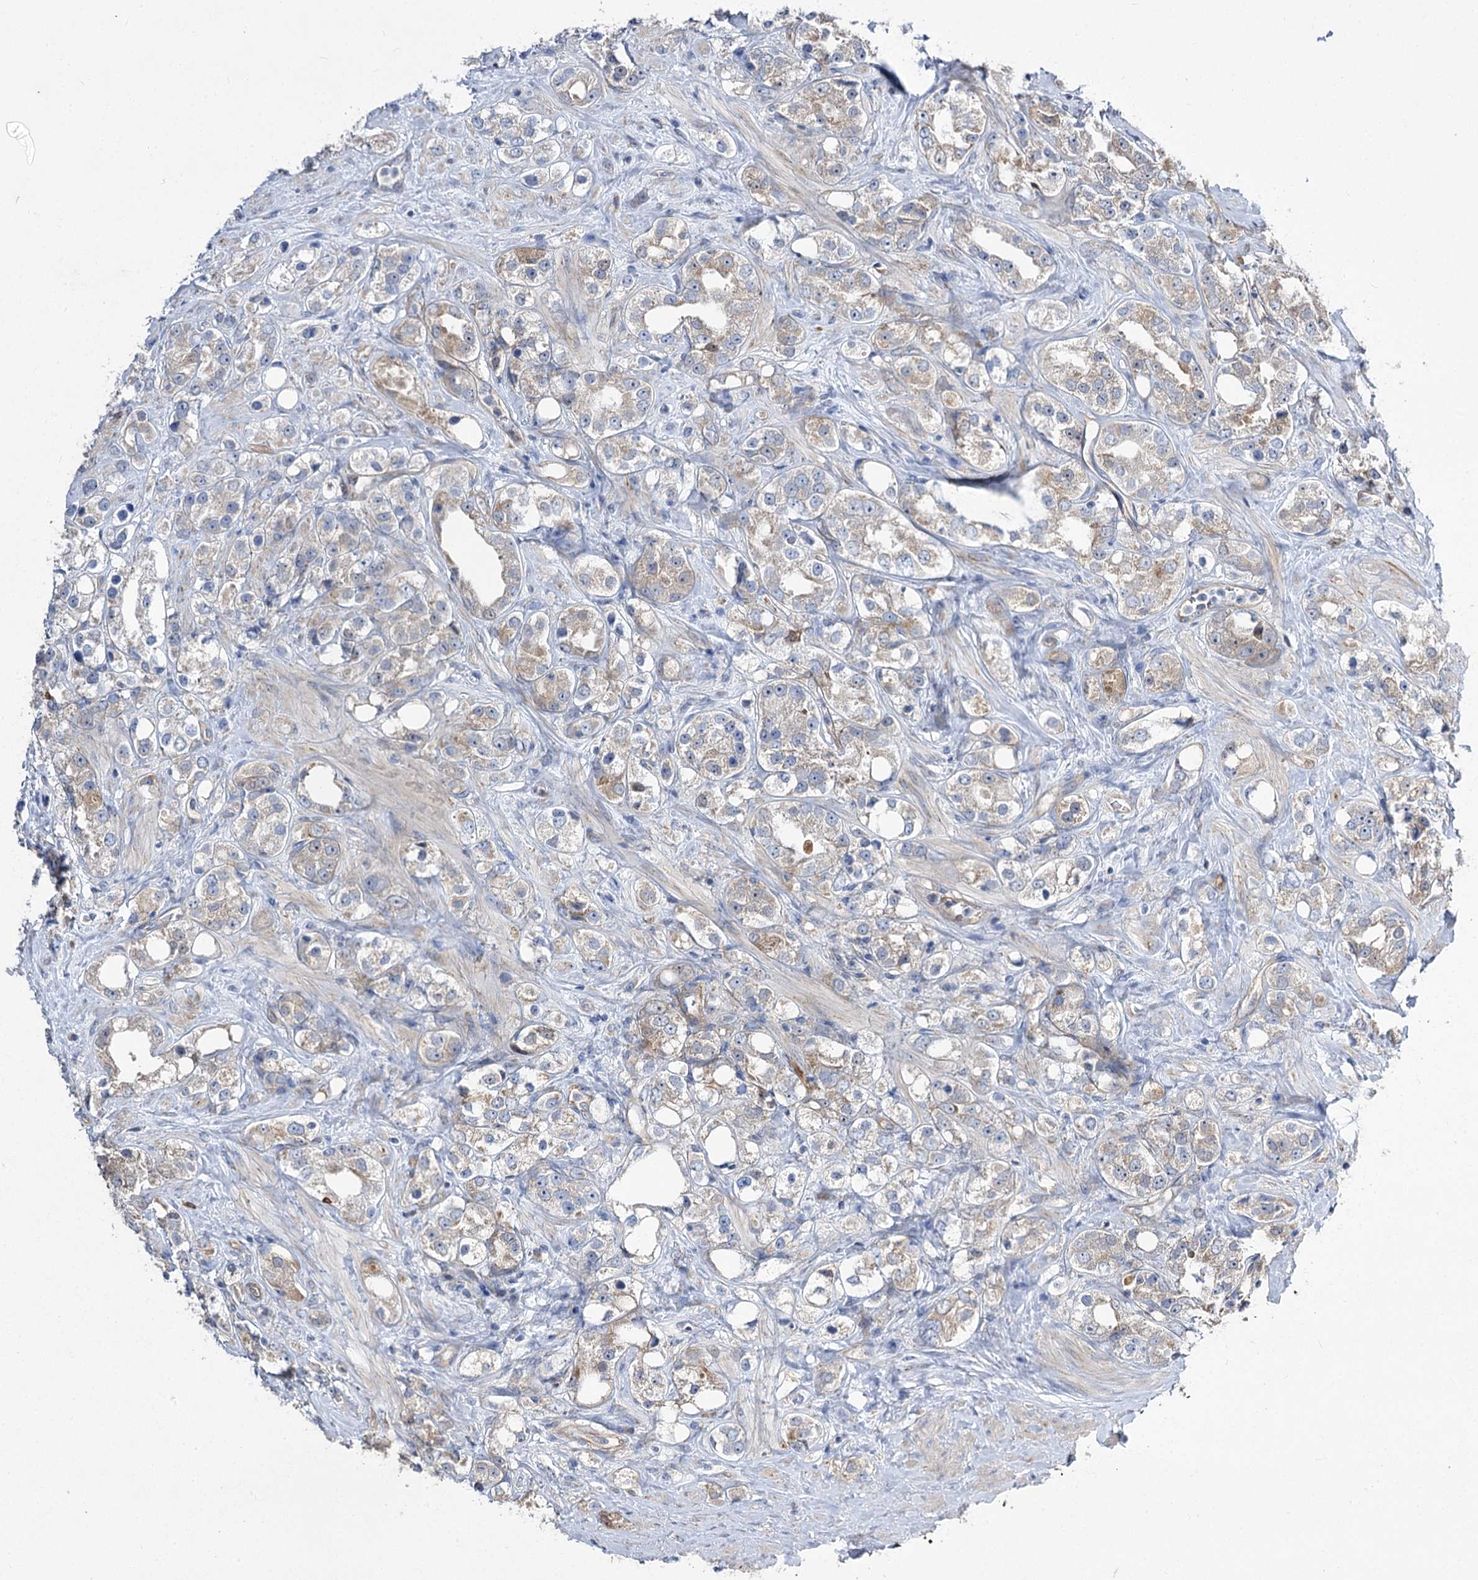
{"staining": {"intensity": "negative", "quantity": "none", "location": "none"}, "tissue": "prostate cancer", "cell_type": "Tumor cells", "image_type": "cancer", "snomed": [{"axis": "morphology", "description": "Adenocarcinoma, NOS"}, {"axis": "topography", "description": "Prostate"}], "caption": "Prostate cancer stained for a protein using IHC demonstrates no positivity tumor cells.", "gene": "RMDN2", "patient": {"sex": "male", "age": 79}}